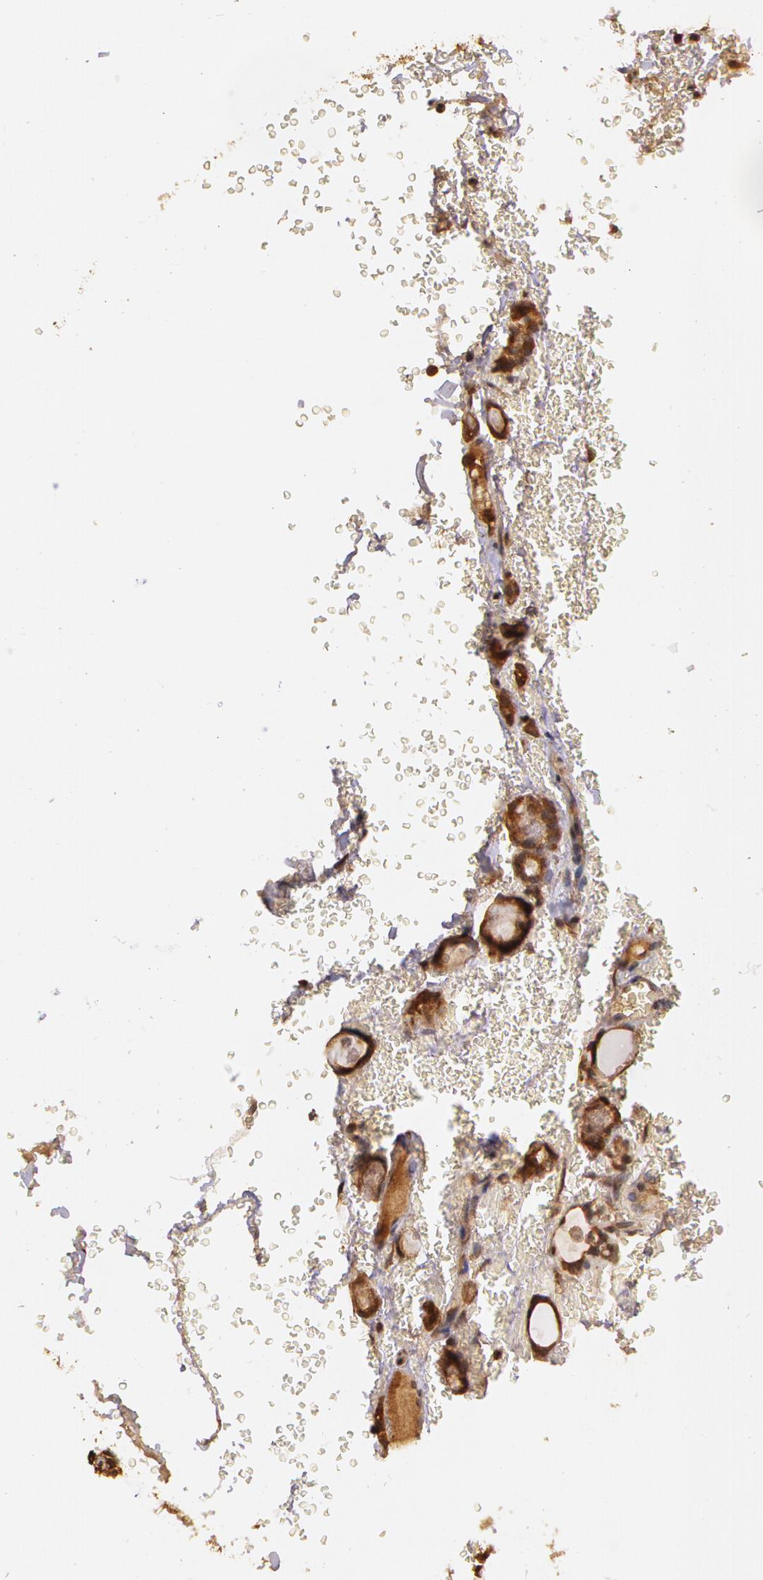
{"staining": {"intensity": "strong", "quantity": ">75%", "location": "cytoplasmic/membranous"}, "tissue": "thyroid cancer", "cell_type": "Tumor cells", "image_type": "cancer", "snomed": [{"axis": "morphology", "description": "Follicular adenoma carcinoma, NOS"}, {"axis": "topography", "description": "Thyroid gland"}], "caption": "A histopathology image of human thyroid cancer stained for a protein shows strong cytoplasmic/membranous brown staining in tumor cells.", "gene": "ASCC2", "patient": {"sex": "female", "age": 71}}